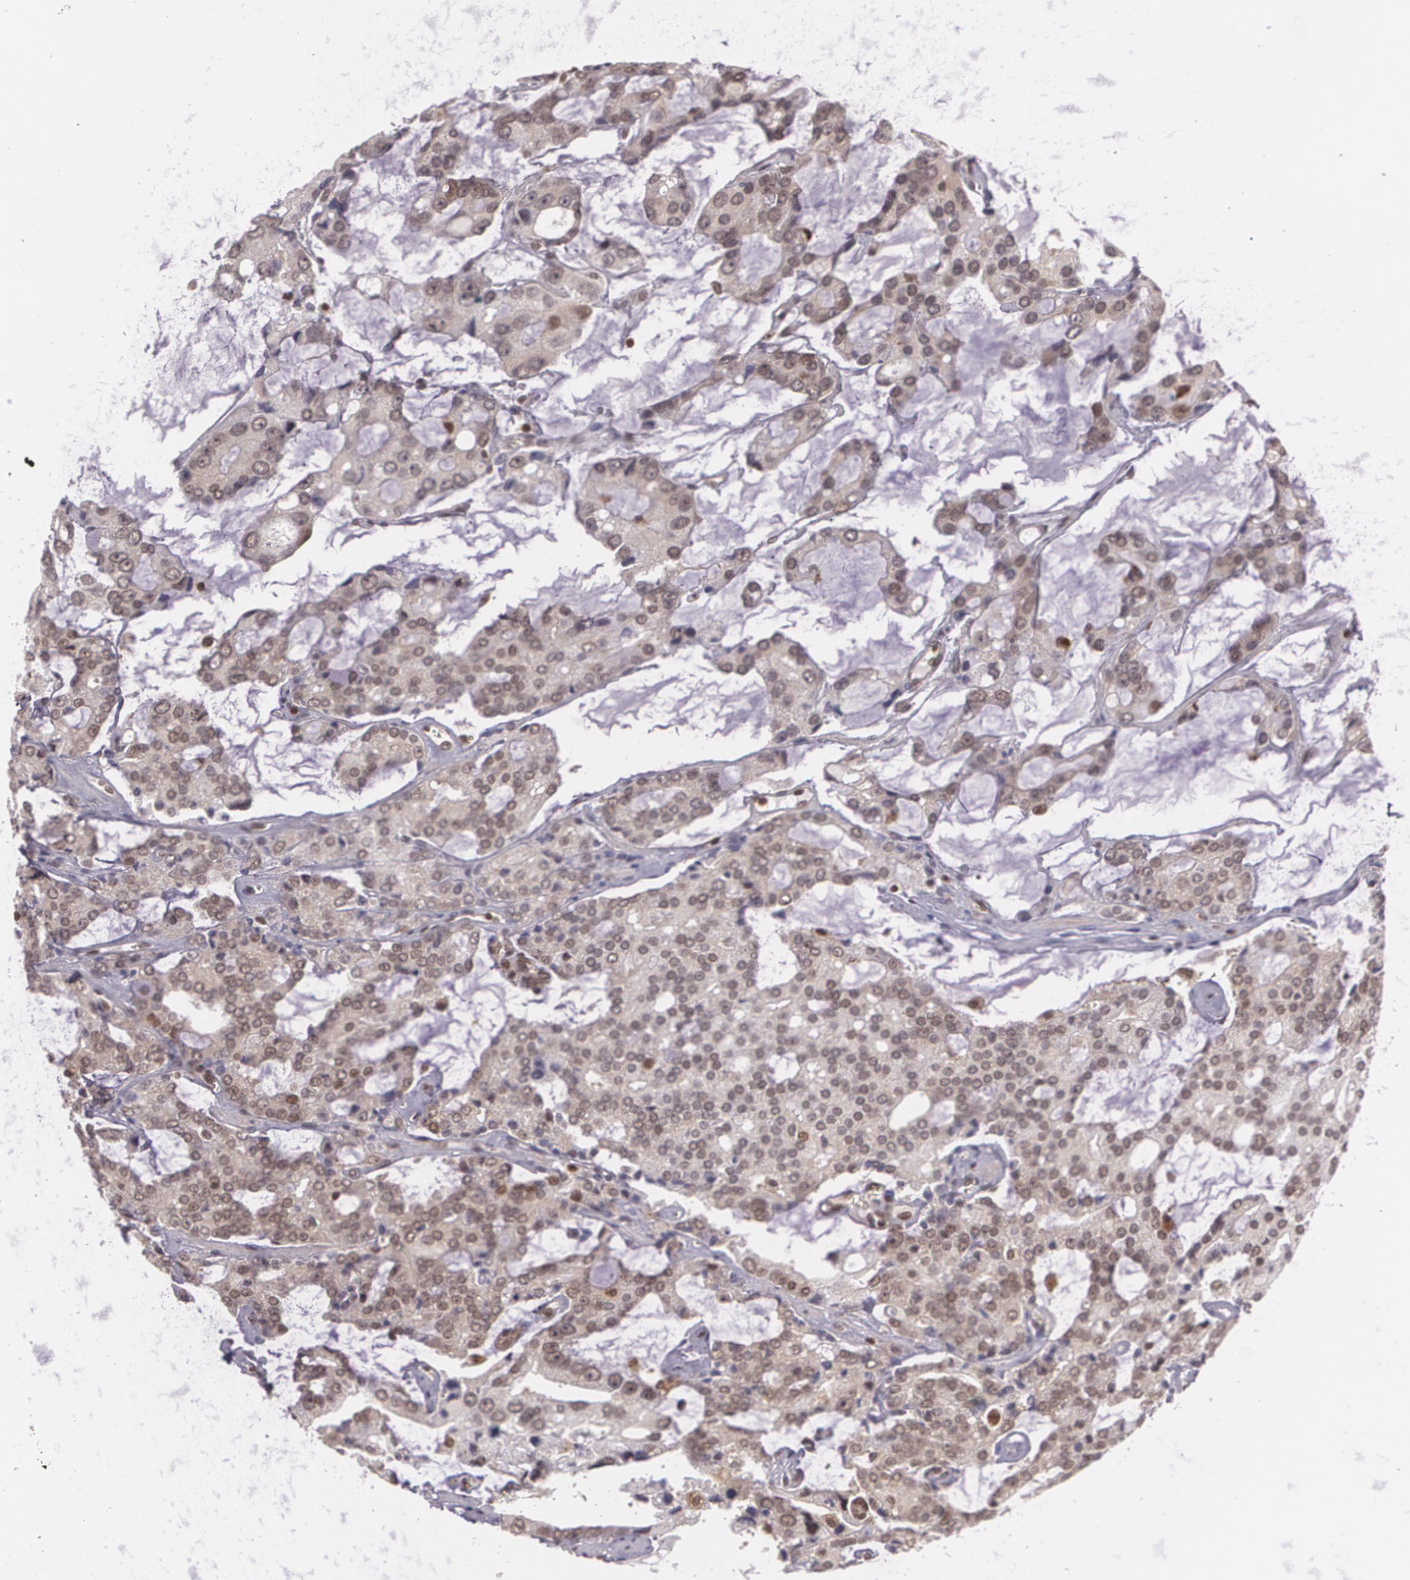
{"staining": {"intensity": "weak", "quantity": "<25%", "location": "nuclear"}, "tissue": "prostate cancer", "cell_type": "Tumor cells", "image_type": "cancer", "snomed": [{"axis": "morphology", "description": "Adenocarcinoma, High grade"}, {"axis": "topography", "description": "Prostate"}], "caption": "Protein analysis of prostate cancer (high-grade adenocarcinoma) demonstrates no significant positivity in tumor cells.", "gene": "CUL2", "patient": {"sex": "male", "age": 67}}